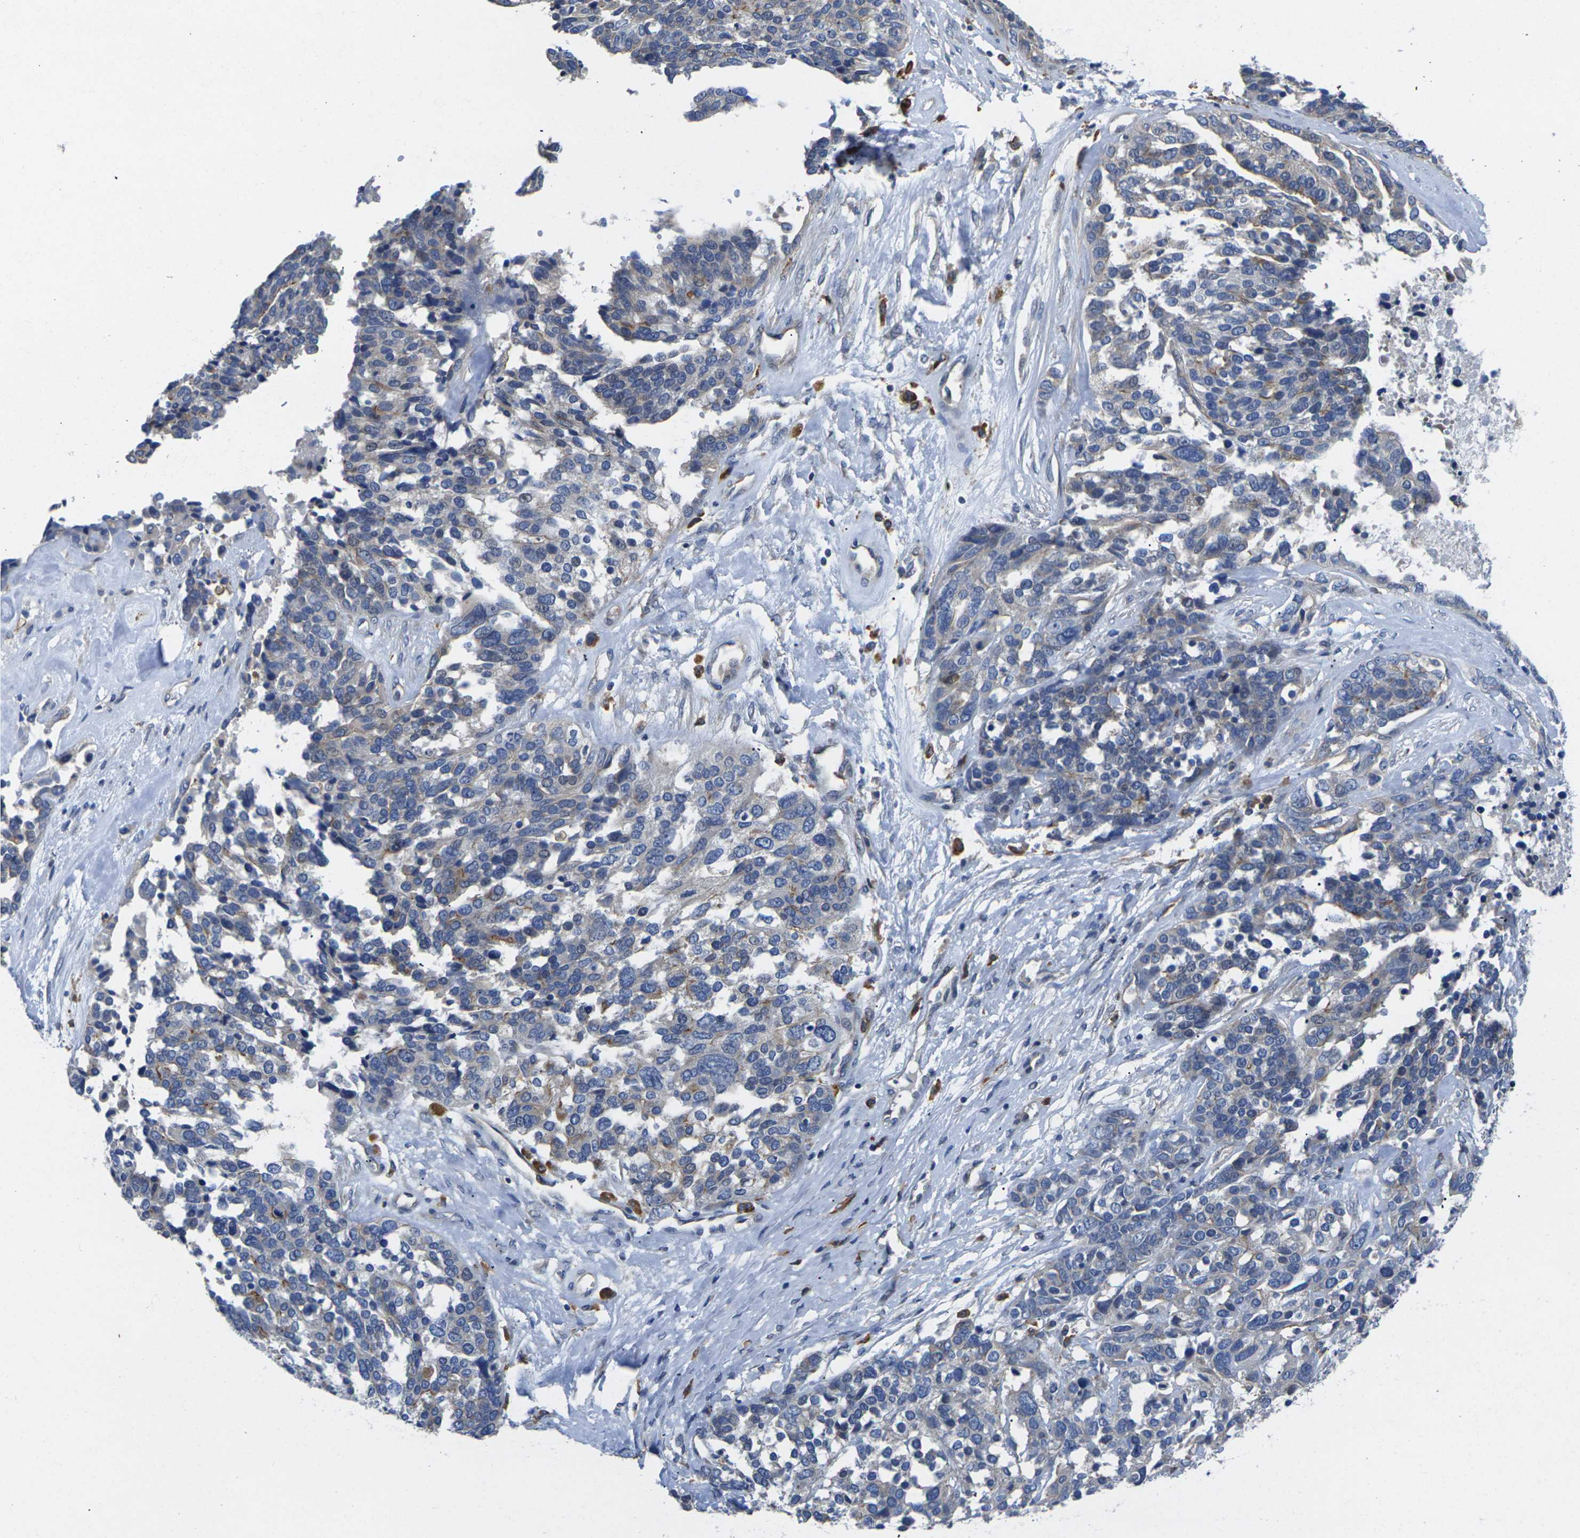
{"staining": {"intensity": "weak", "quantity": "<25%", "location": "cytoplasmic/membranous"}, "tissue": "ovarian cancer", "cell_type": "Tumor cells", "image_type": "cancer", "snomed": [{"axis": "morphology", "description": "Cystadenocarcinoma, serous, NOS"}, {"axis": "topography", "description": "Ovary"}], "caption": "There is no significant staining in tumor cells of serous cystadenocarcinoma (ovarian).", "gene": "SCNN1A", "patient": {"sex": "female", "age": 44}}